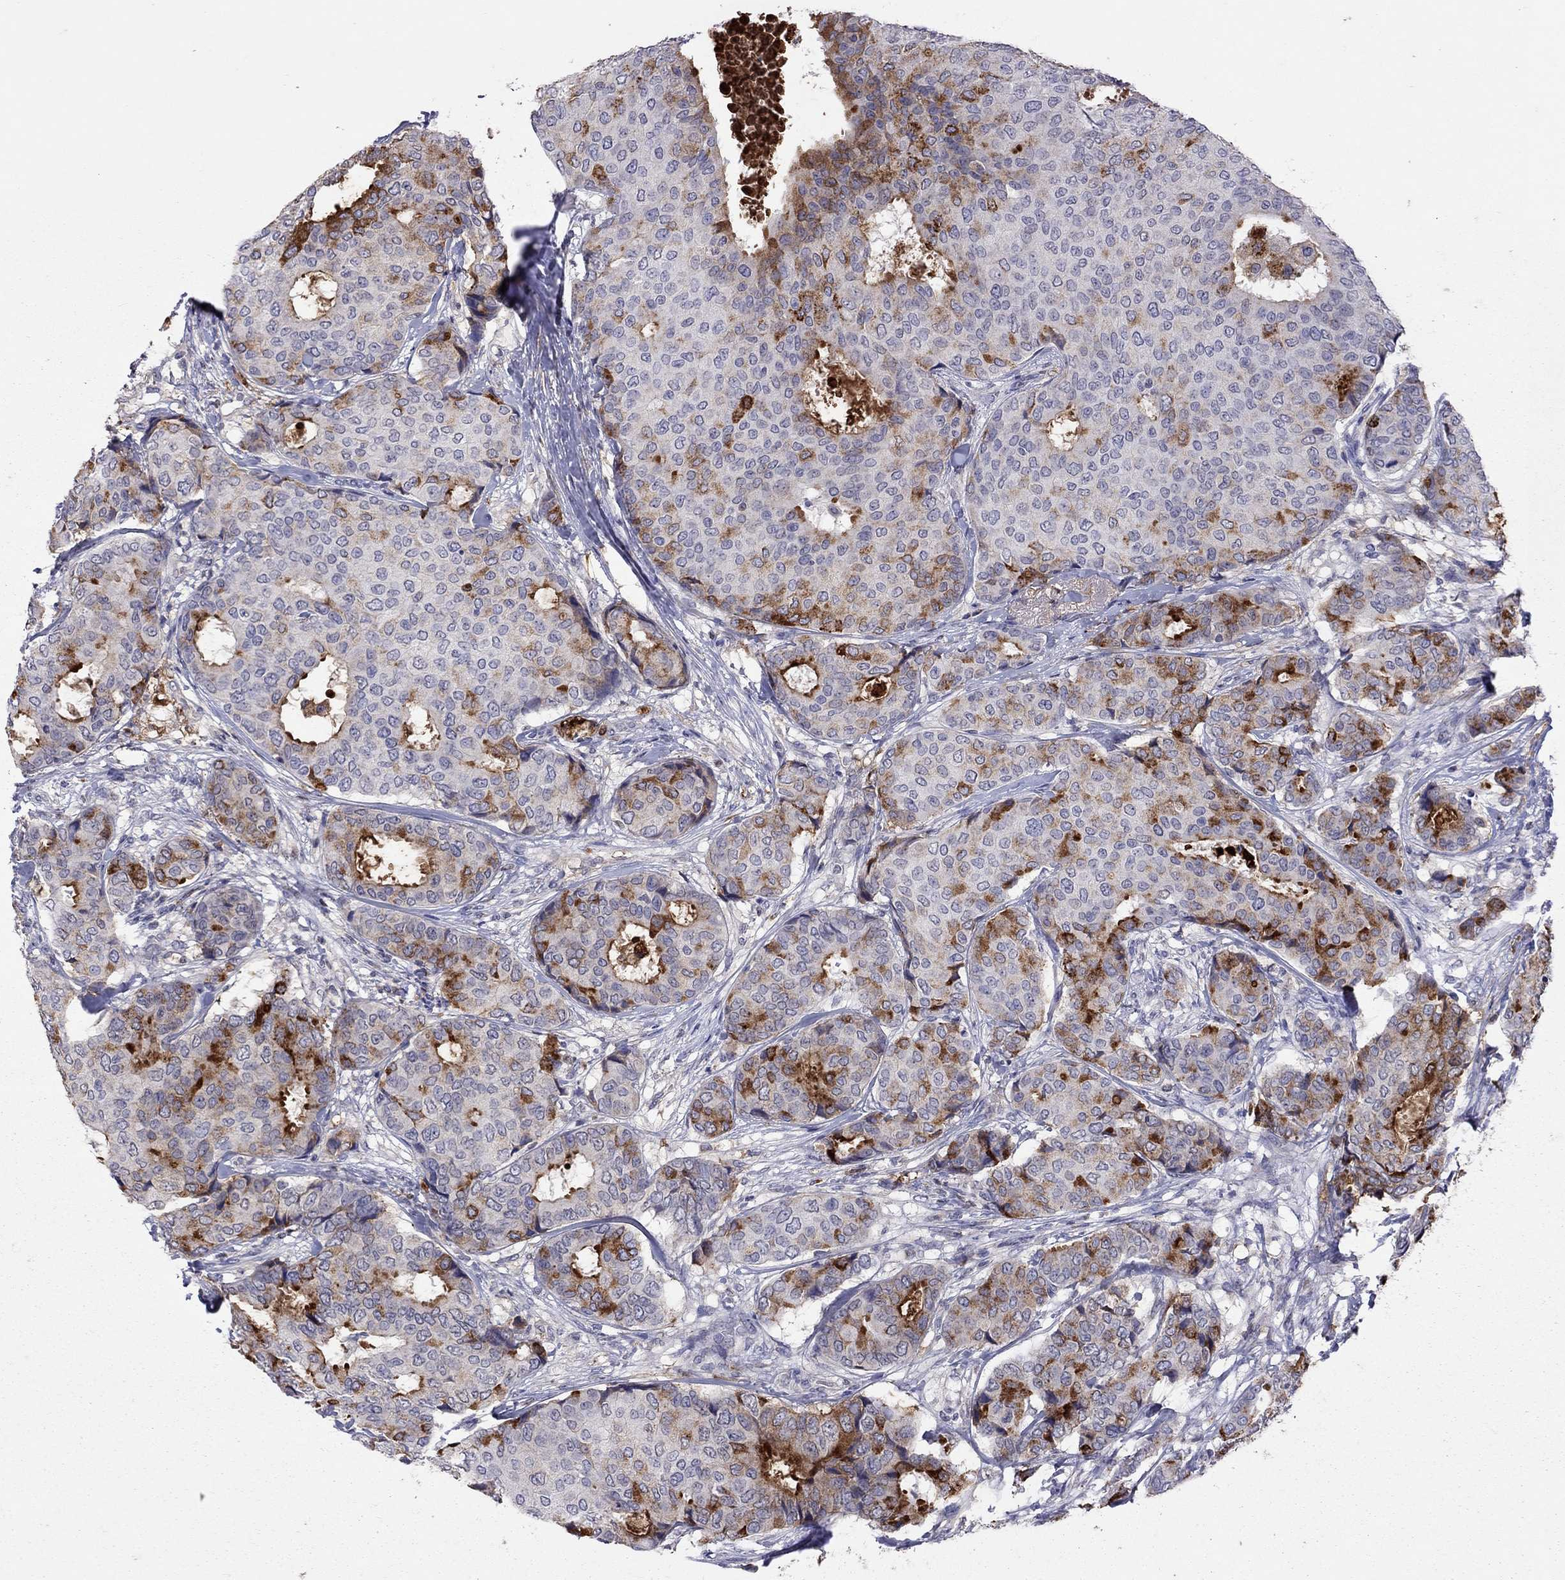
{"staining": {"intensity": "strong", "quantity": "25%-75%", "location": "cytoplasmic/membranous"}, "tissue": "breast cancer", "cell_type": "Tumor cells", "image_type": "cancer", "snomed": [{"axis": "morphology", "description": "Duct carcinoma"}, {"axis": "topography", "description": "Breast"}], "caption": "The immunohistochemical stain highlights strong cytoplasmic/membranous positivity in tumor cells of breast cancer tissue.", "gene": "SERPINA3", "patient": {"sex": "female", "age": 75}}